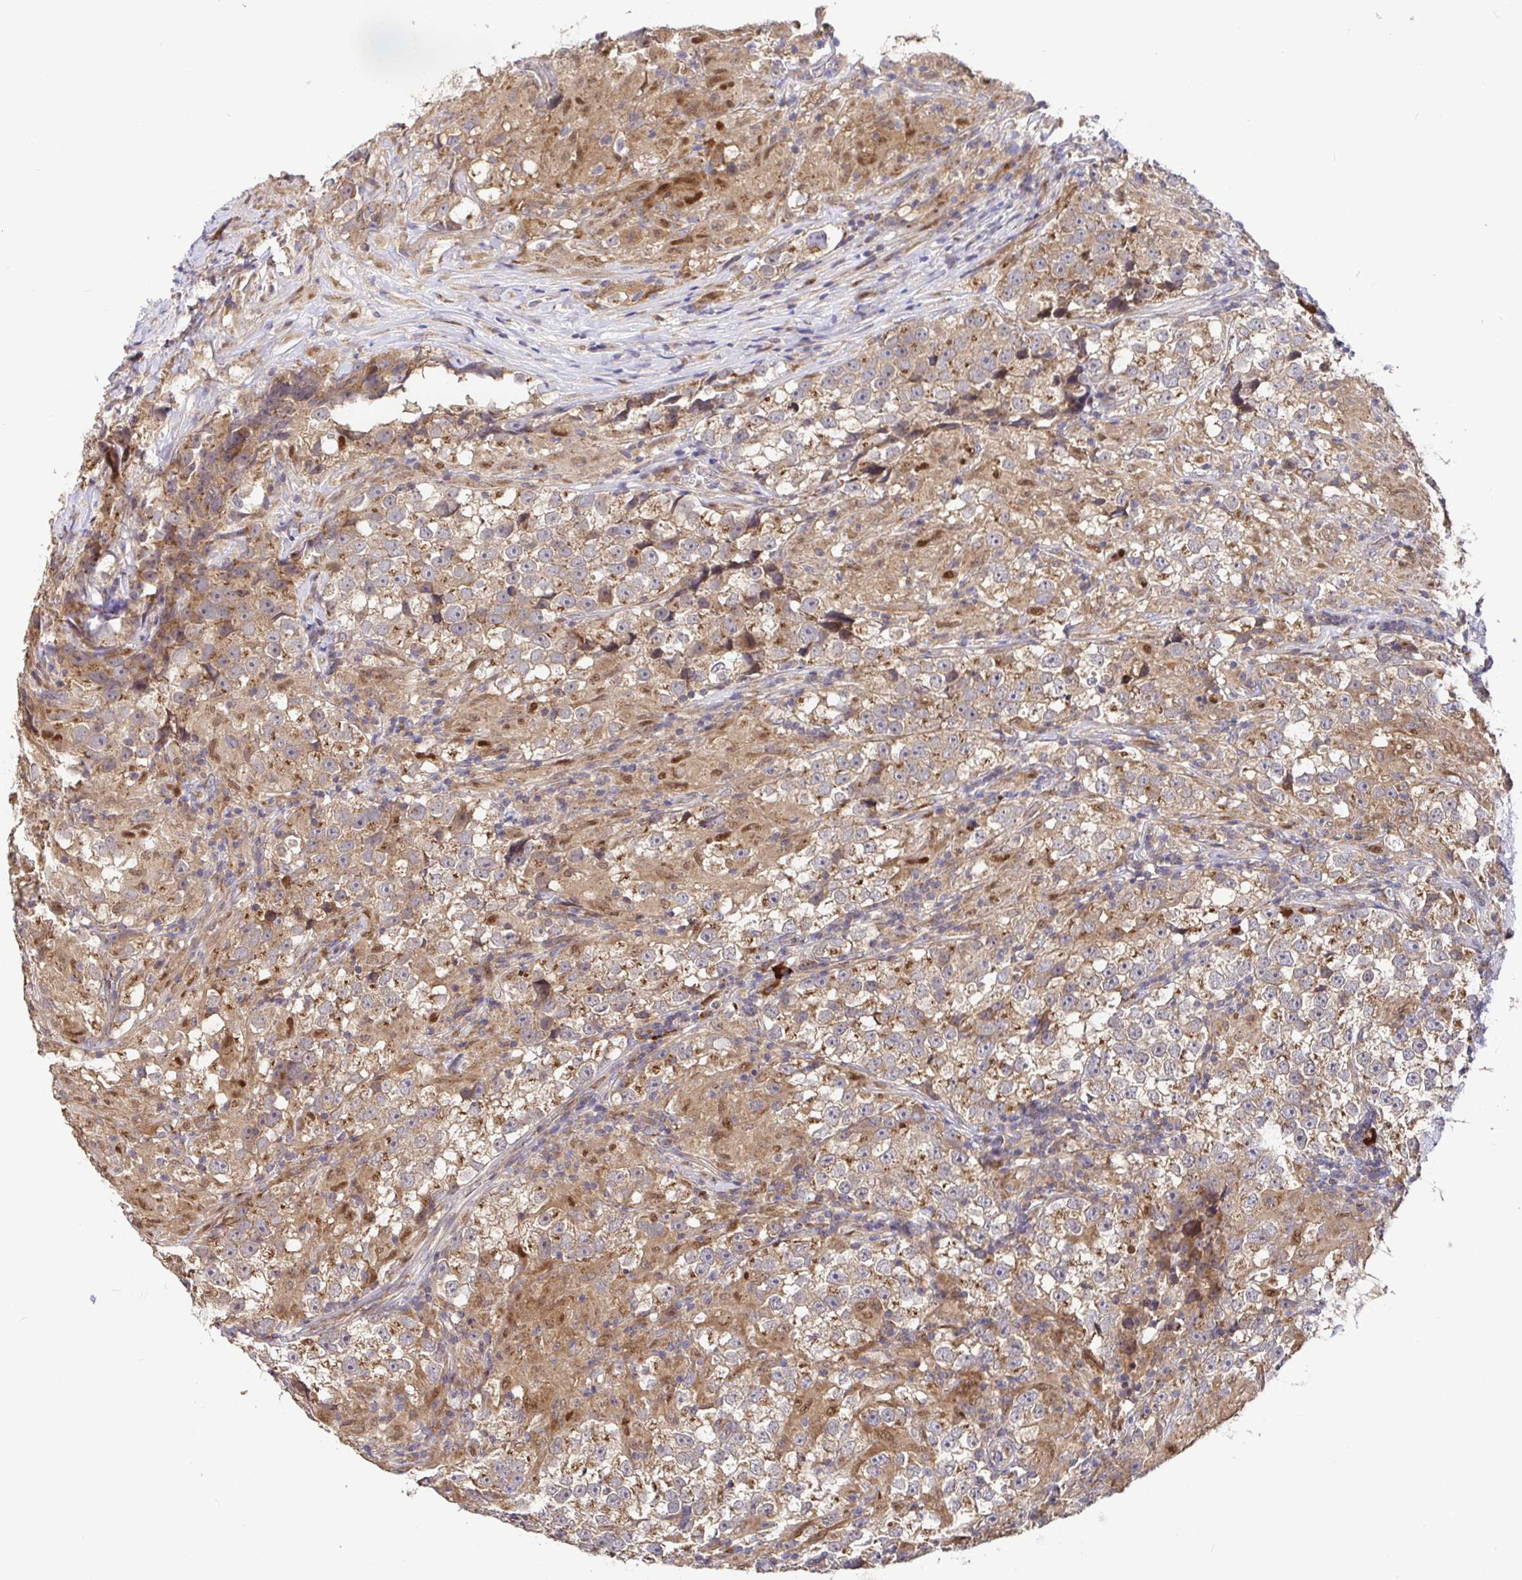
{"staining": {"intensity": "moderate", "quantity": ">75%", "location": "cytoplasmic/membranous"}, "tissue": "testis cancer", "cell_type": "Tumor cells", "image_type": "cancer", "snomed": [{"axis": "morphology", "description": "Seminoma, NOS"}, {"axis": "topography", "description": "Testis"}], "caption": "Human testis seminoma stained for a protein (brown) reveals moderate cytoplasmic/membranous positive positivity in approximately >75% of tumor cells.", "gene": "ELP1", "patient": {"sex": "male", "age": 46}}